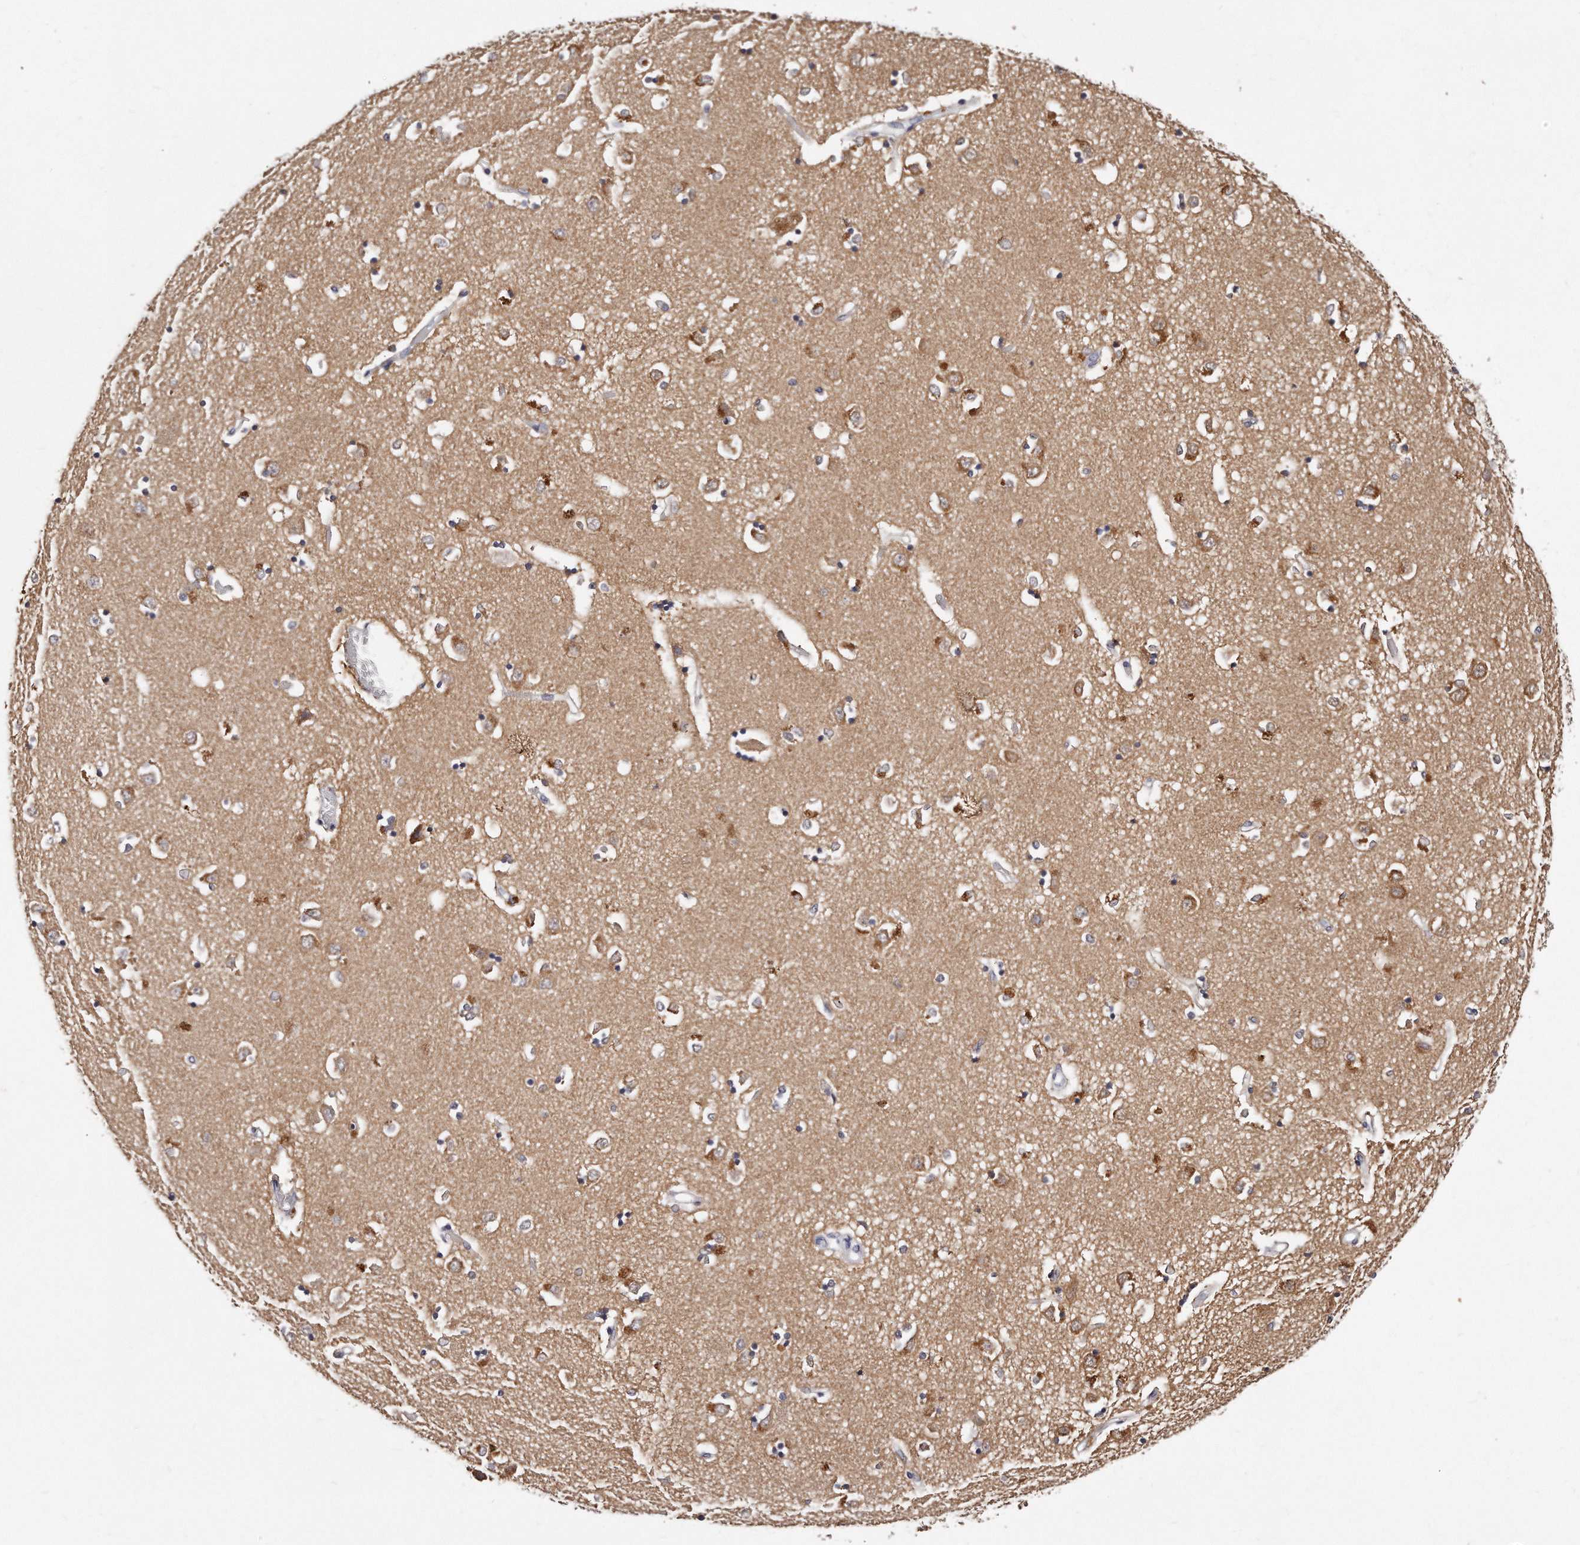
{"staining": {"intensity": "negative", "quantity": "none", "location": "none"}, "tissue": "caudate", "cell_type": "Glial cells", "image_type": "normal", "snomed": [{"axis": "morphology", "description": "Normal tissue, NOS"}, {"axis": "topography", "description": "Lateral ventricle wall"}], "caption": "Human caudate stained for a protein using IHC exhibits no expression in glial cells.", "gene": "GDA", "patient": {"sex": "male", "age": 45}}